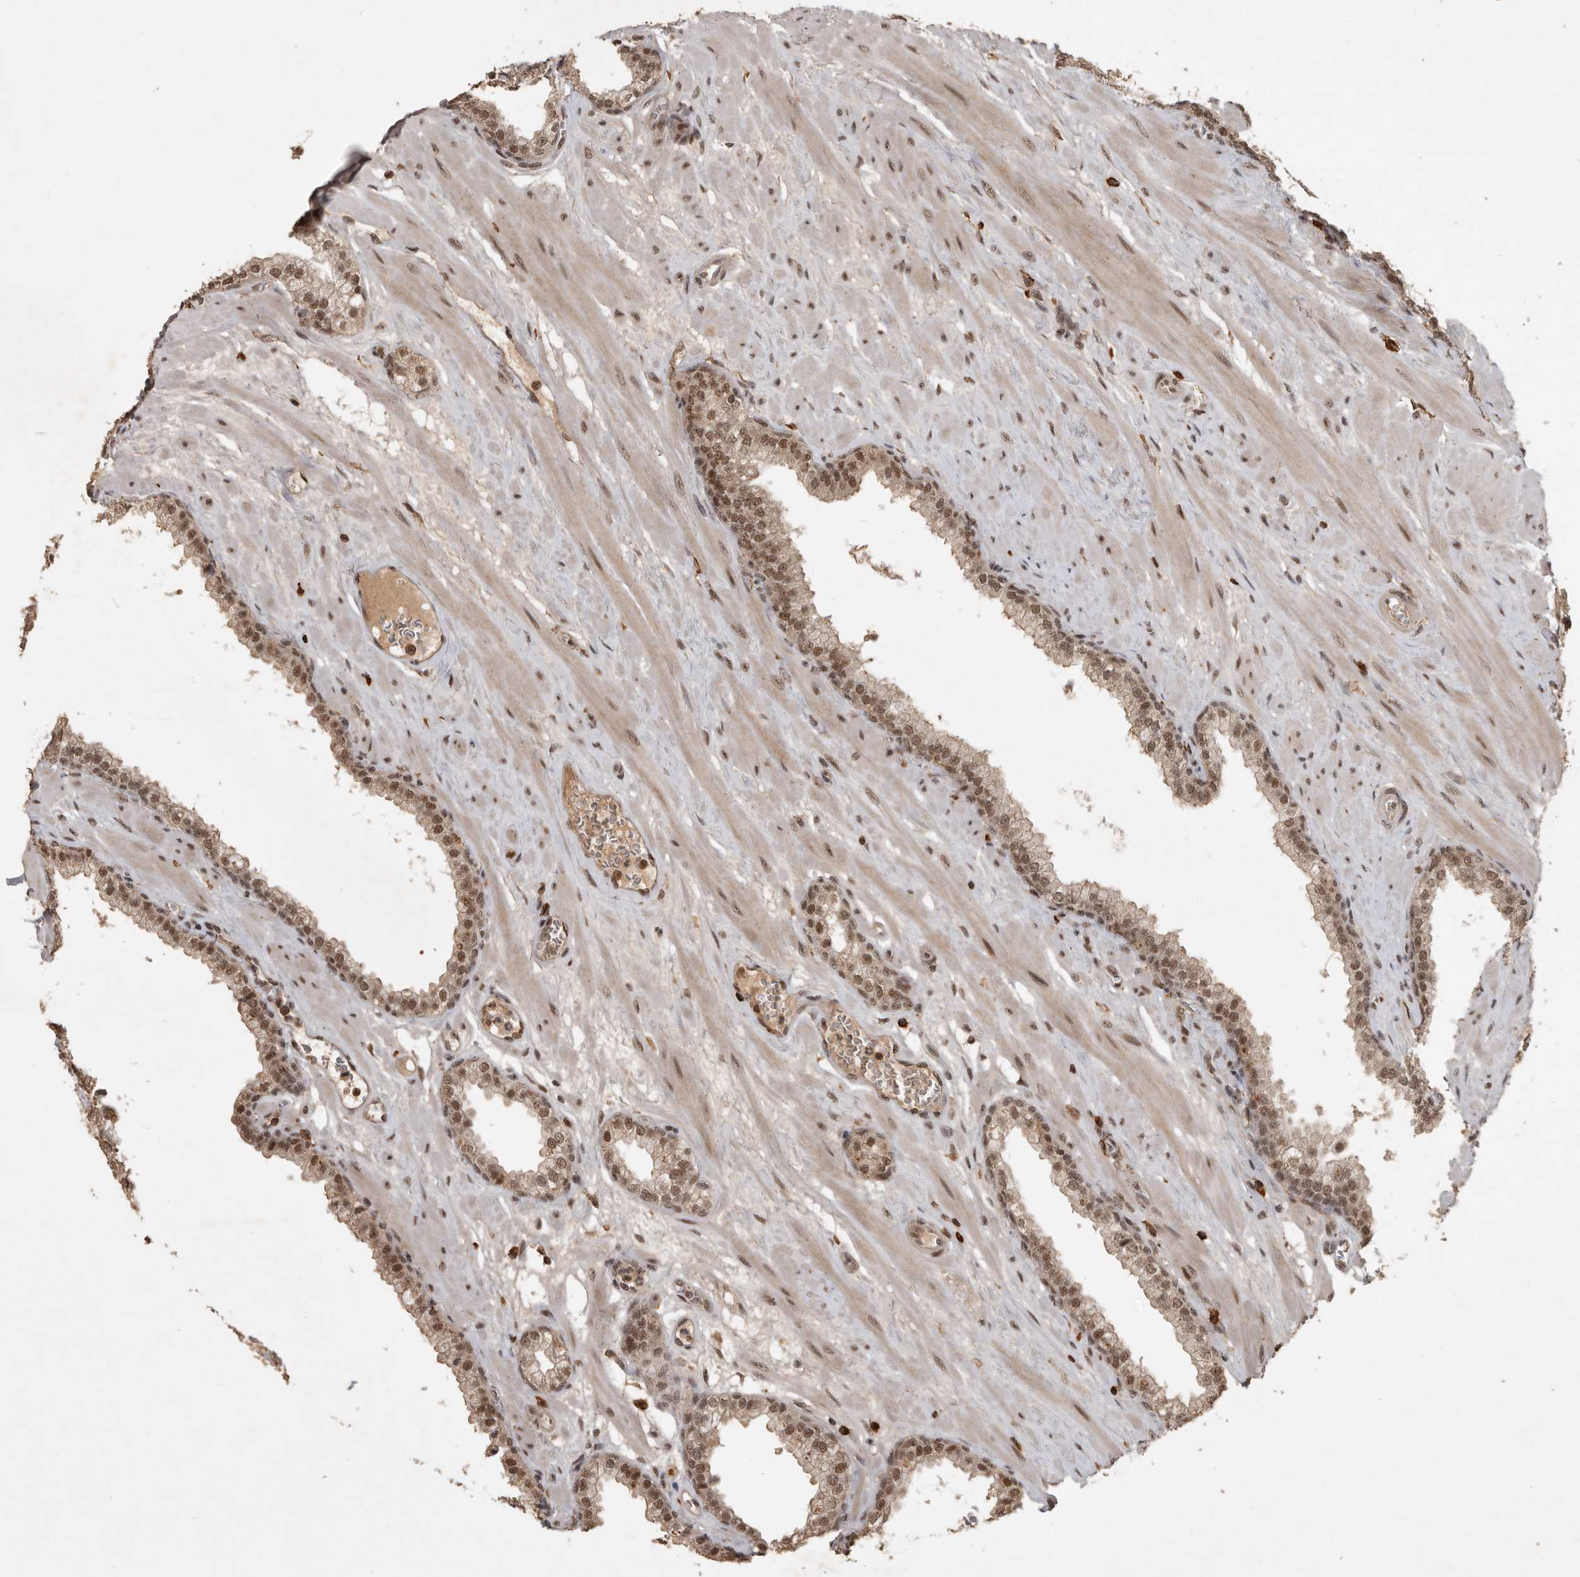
{"staining": {"intensity": "moderate", "quantity": ">75%", "location": "nuclear"}, "tissue": "prostate", "cell_type": "Glandular cells", "image_type": "normal", "snomed": [{"axis": "morphology", "description": "Normal tissue, NOS"}, {"axis": "morphology", "description": "Urothelial carcinoma, Low grade"}, {"axis": "topography", "description": "Urinary bladder"}, {"axis": "topography", "description": "Prostate"}], "caption": "IHC staining of unremarkable prostate, which displays medium levels of moderate nuclear staining in approximately >75% of glandular cells indicating moderate nuclear protein staining. The staining was performed using DAB (3,3'-diaminobenzidine) (brown) for protein detection and nuclei were counterstained in hematoxylin (blue).", "gene": "CBLL1", "patient": {"sex": "male", "age": 60}}